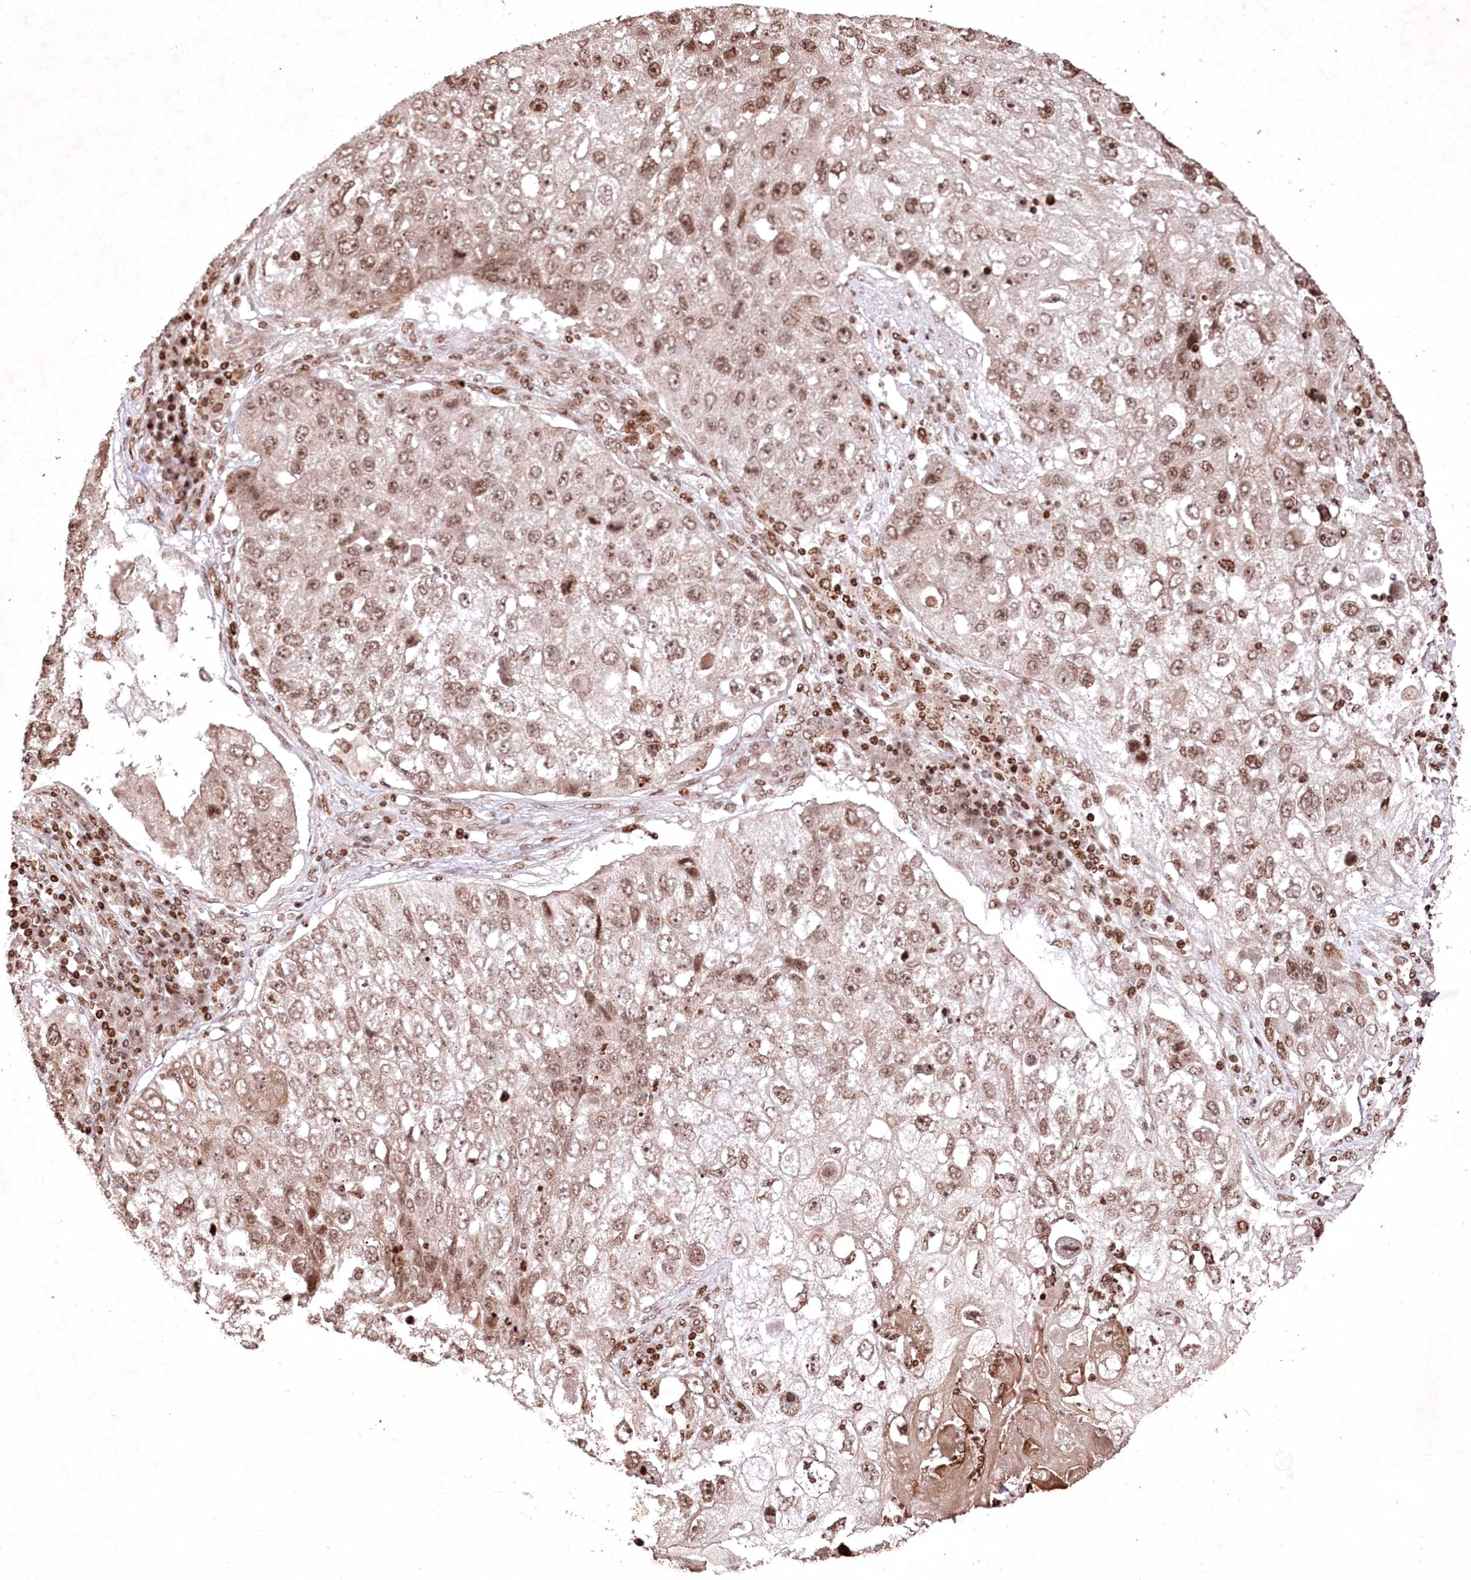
{"staining": {"intensity": "moderate", "quantity": ">75%", "location": "nuclear"}, "tissue": "lung cancer", "cell_type": "Tumor cells", "image_type": "cancer", "snomed": [{"axis": "morphology", "description": "Squamous cell carcinoma, NOS"}, {"axis": "topography", "description": "Lung"}], "caption": "IHC of lung cancer reveals medium levels of moderate nuclear staining in approximately >75% of tumor cells.", "gene": "CCSER2", "patient": {"sex": "male", "age": 61}}